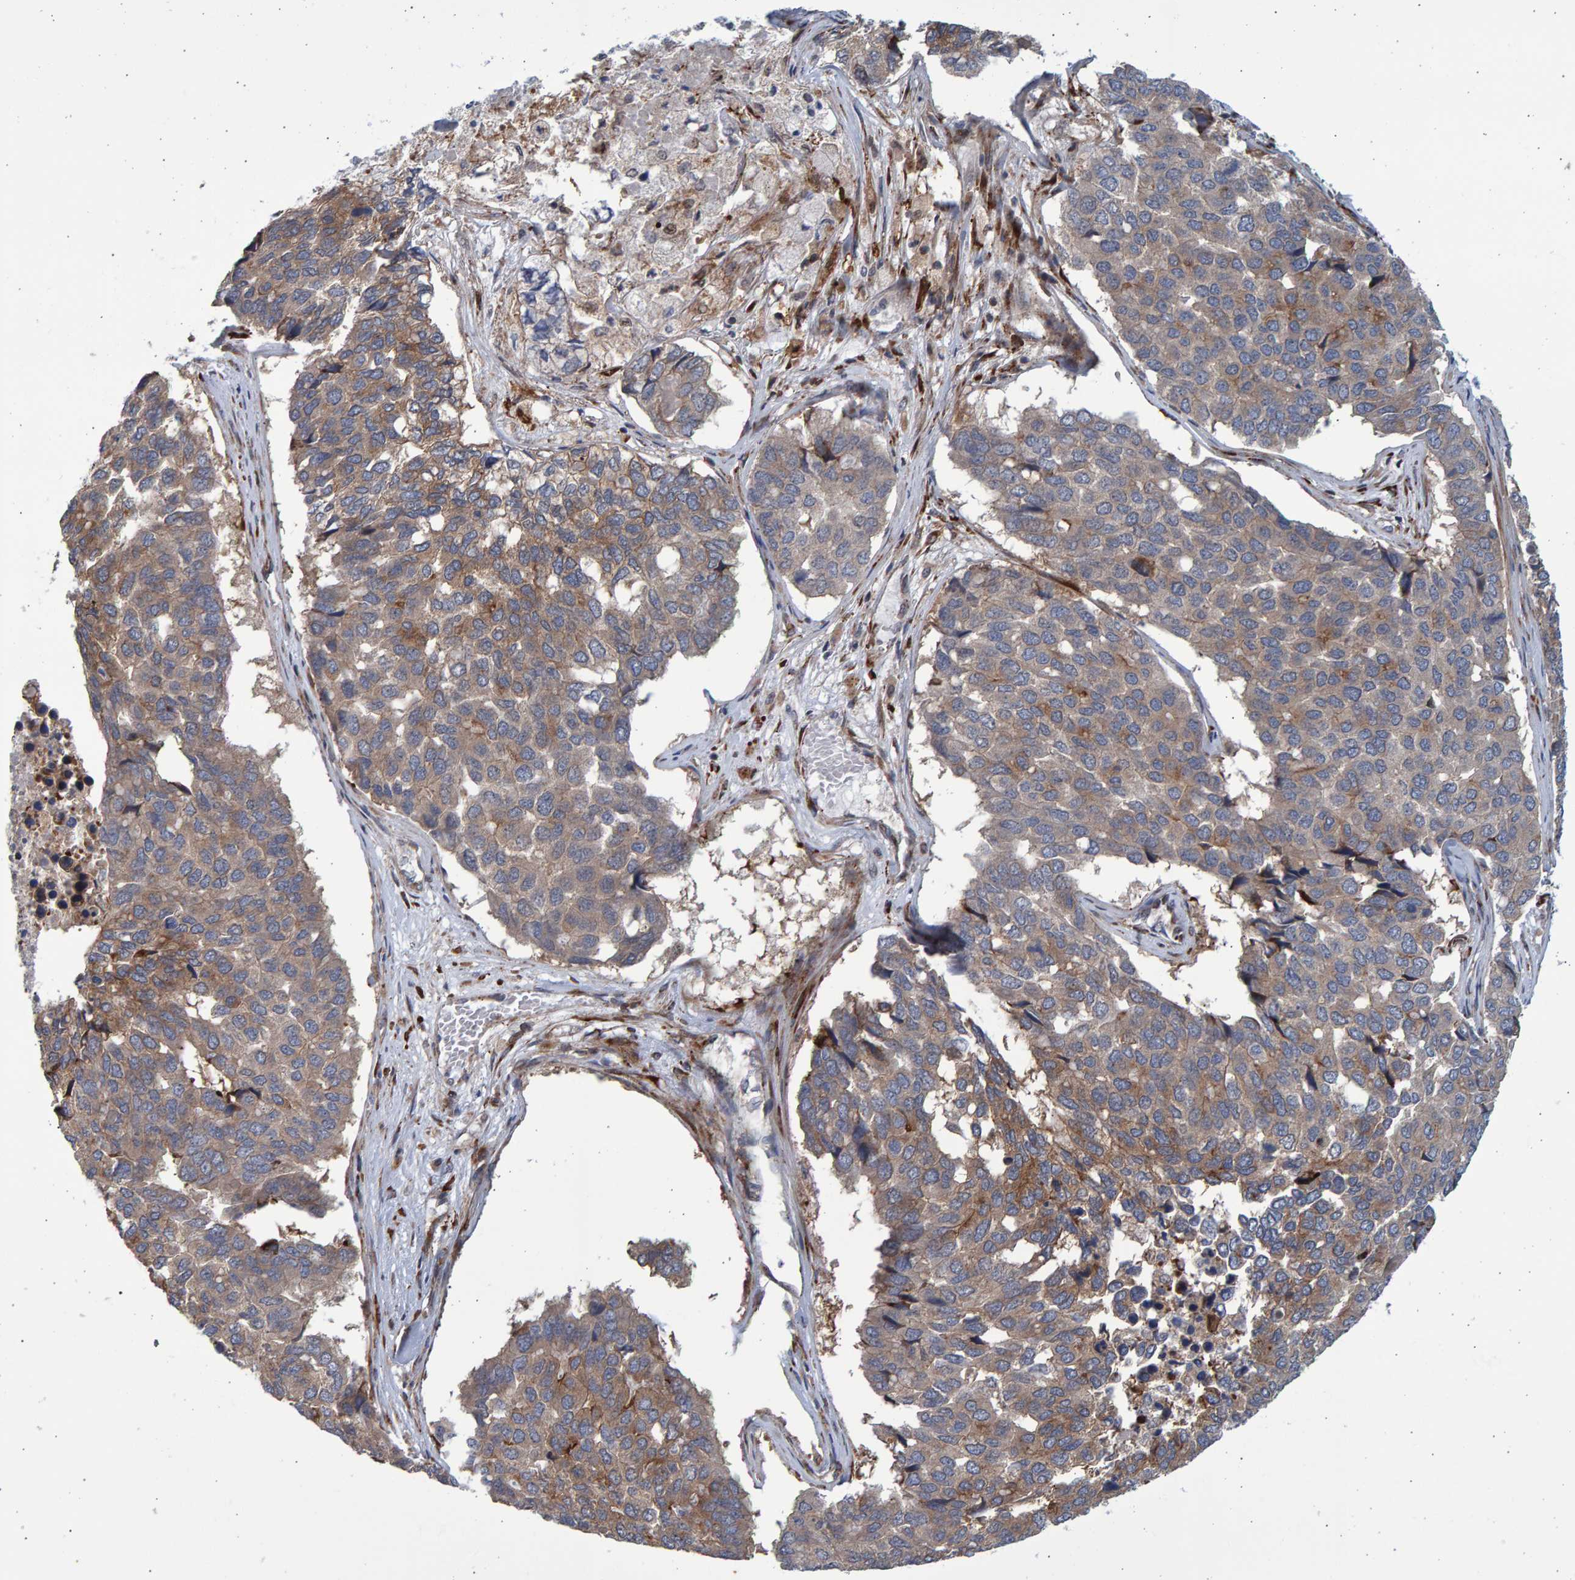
{"staining": {"intensity": "weak", "quantity": ">75%", "location": "cytoplasmic/membranous"}, "tissue": "pancreatic cancer", "cell_type": "Tumor cells", "image_type": "cancer", "snomed": [{"axis": "morphology", "description": "Adenocarcinoma, NOS"}, {"axis": "topography", "description": "Pancreas"}], "caption": "Human pancreatic cancer (adenocarcinoma) stained for a protein (brown) displays weak cytoplasmic/membranous positive staining in approximately >75% of tumor cells.", "gene": "LRBA", "patient": {"sex": "male", "age": 50}}